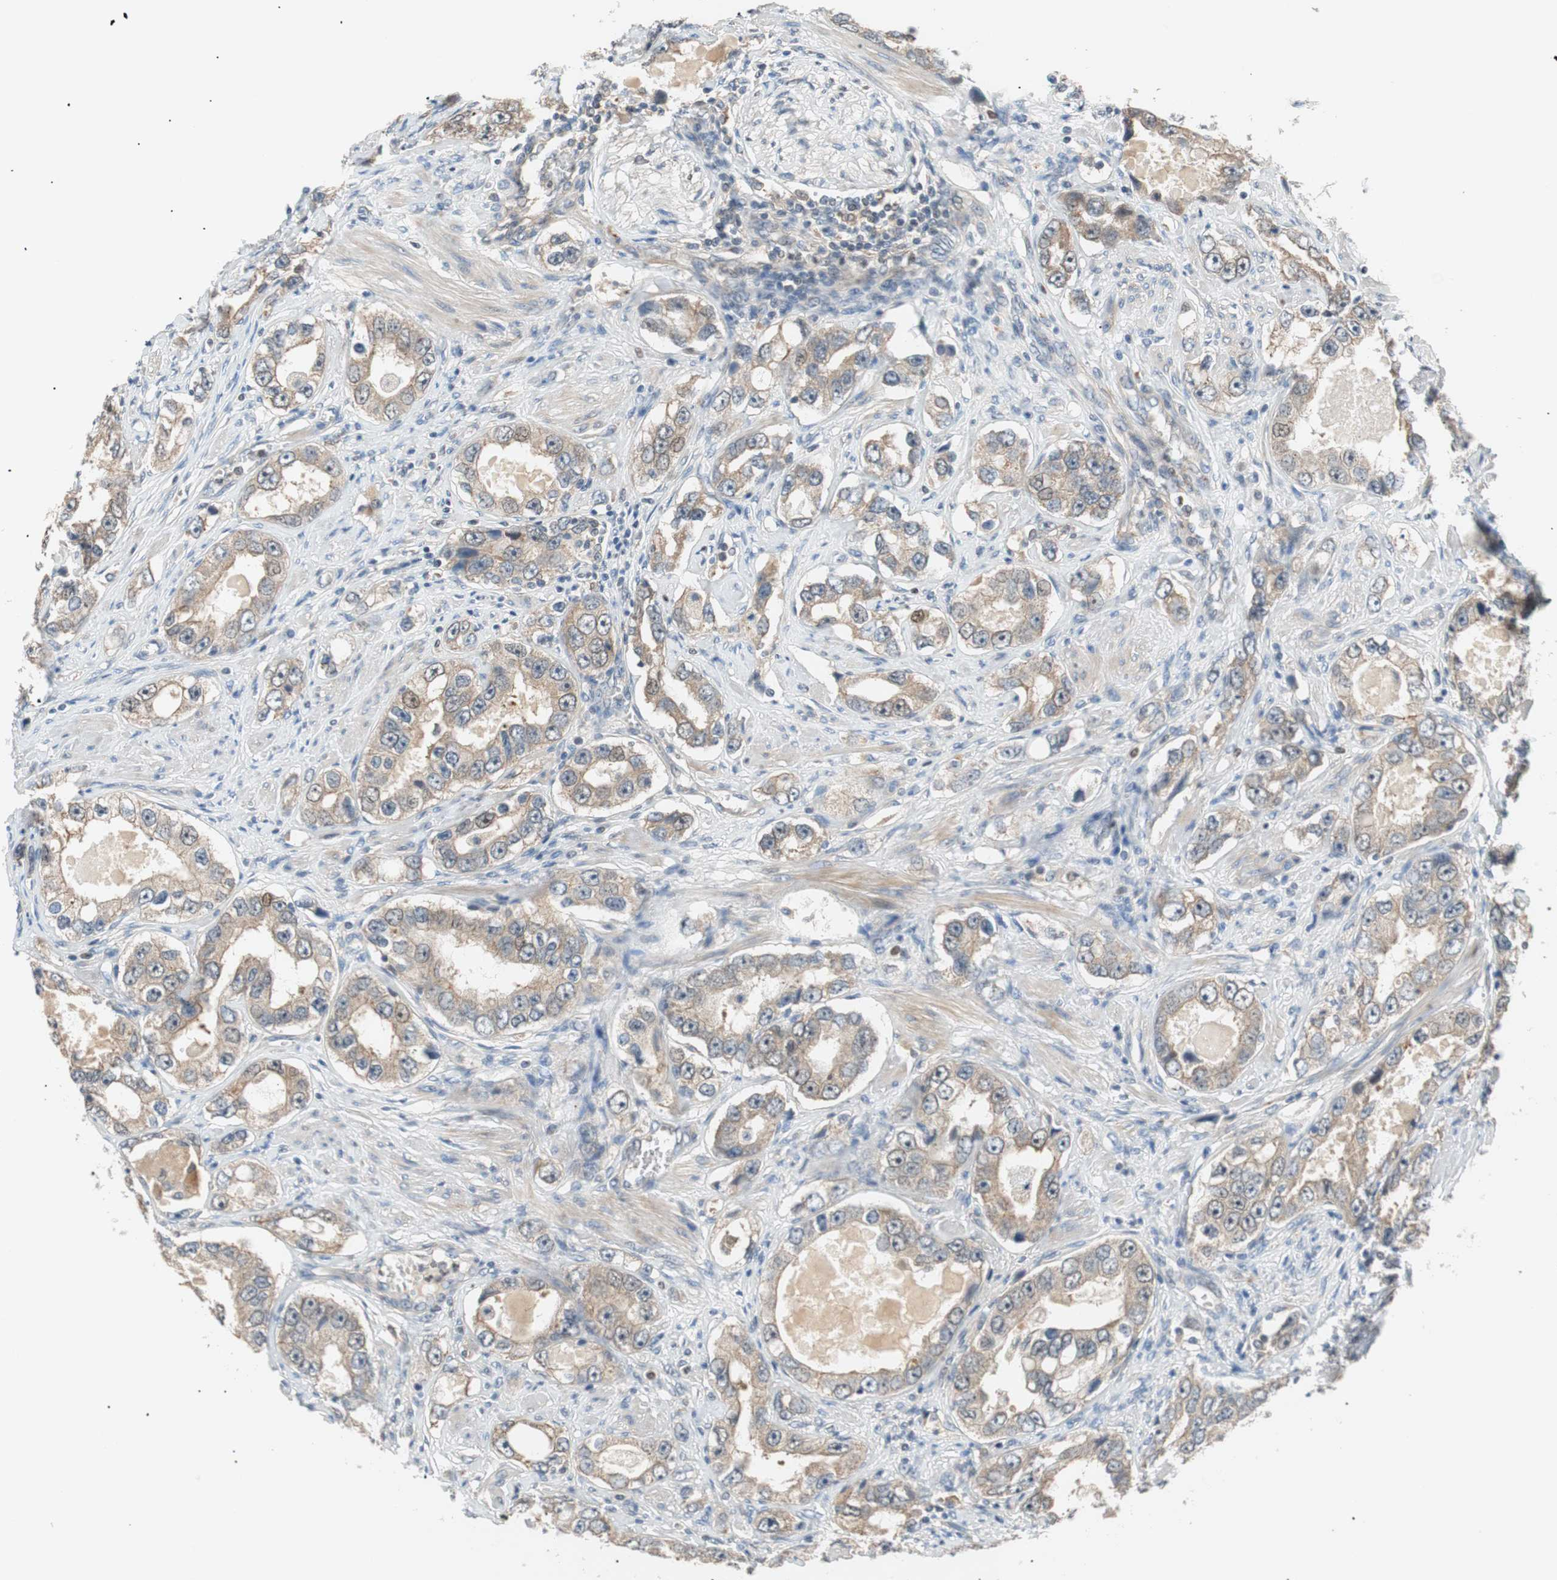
{"staining": {"intensity": "weak", "quantity": ">75%", "location": "cytoplasmic/membranous"}, "tissue": "prostate cancer", "cell_type": "Tumor cells", "image_type": "cancer", "snomed": [{"axis": "morphology", "description": "Adenocarcinoma, High grade"}, {"axis": "topography", "description": "Prostate"}], "caption": "Prostate cancer (high-grade adenocarcinoma) stained for a protein (brown) reveals weak cytoplasmic/membranous positive positivity in about >75% of tumor cells.", "gene": "PCK1", "patient": {"sex": "male", "age": 63}}